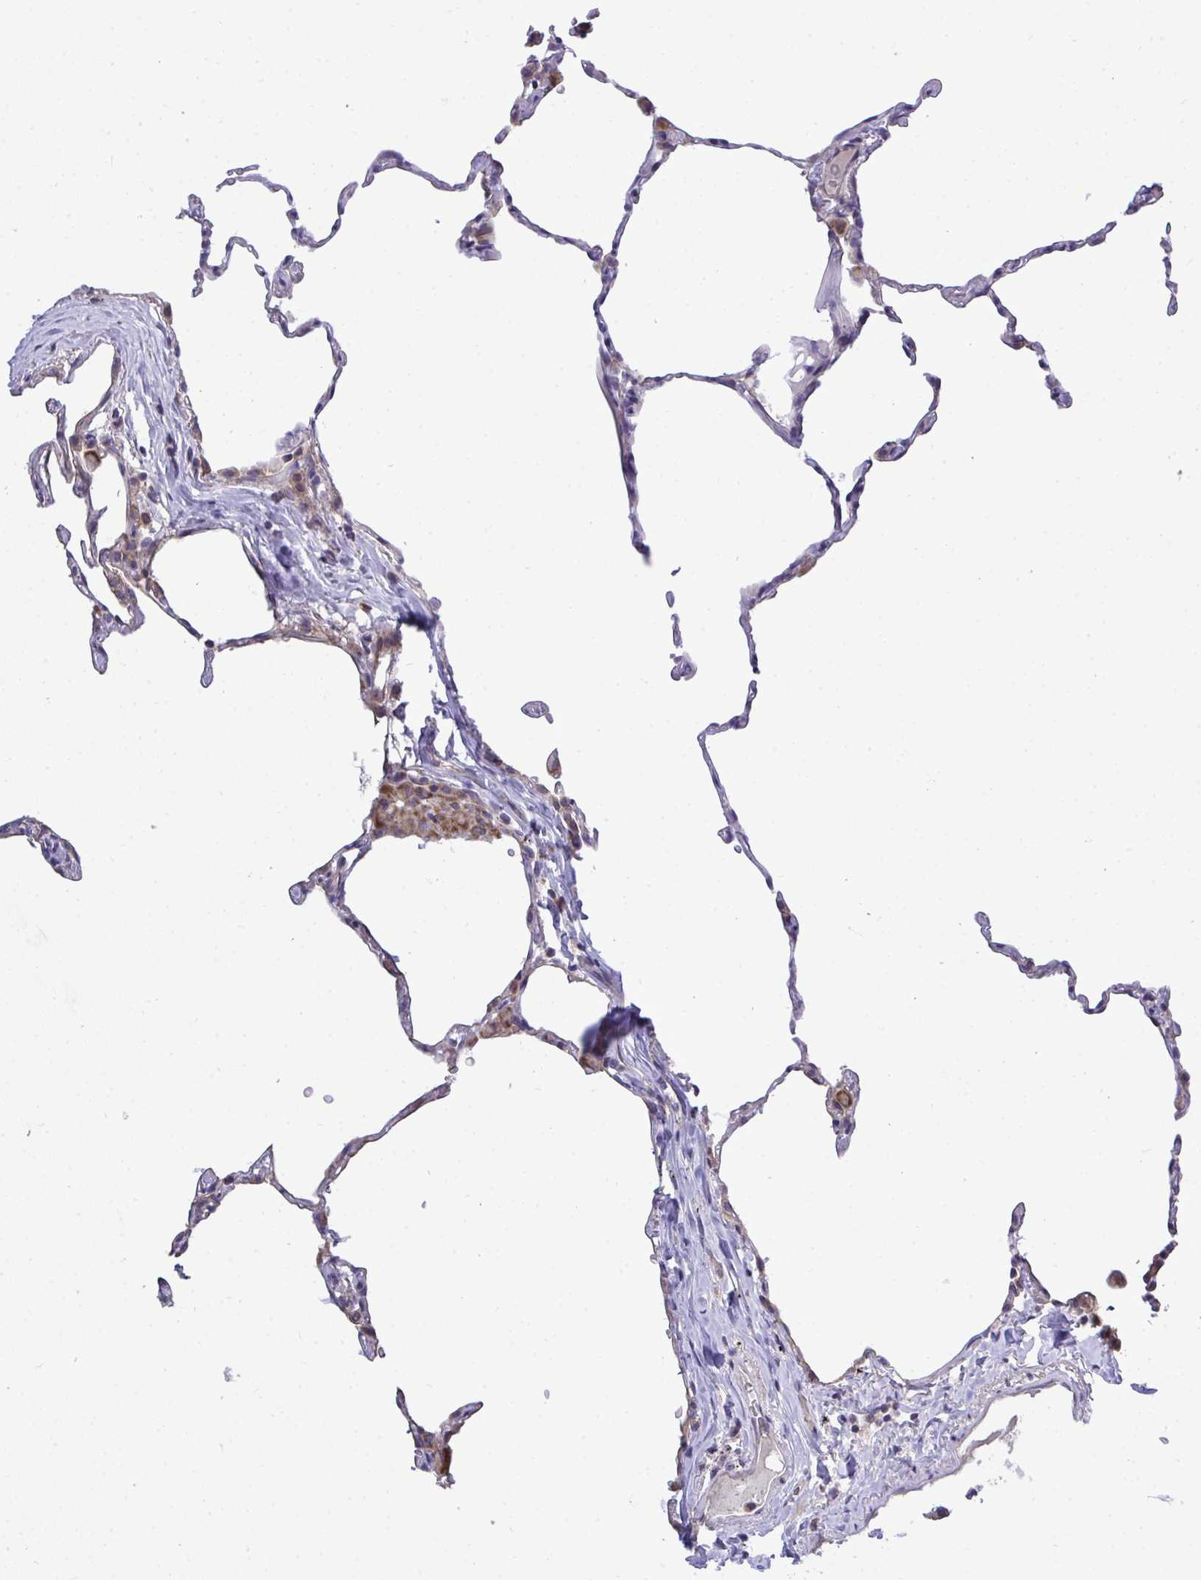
{"staining": {"intensity": "weak", "quantity": "<25%", "location": "cytoplasmic/membranous"}, "tissue": "lung", "cell_type": "Alveolar cells", "image_type": "normal", "snomed": [{"axis": "morphology", "description": "Normal tissue, NOS"}, {"axis": "topography", "description": "Lung"}], "caption": "DAB immunohistochemical staining of normal lung reveals no significant positivity in alveolar cells. The staining is performed using DAB brown chromogen with nuclei counter-stained in using hematoxylin.", "gene": "XAF1", "patient": {"sex": "female", "age": 57}}